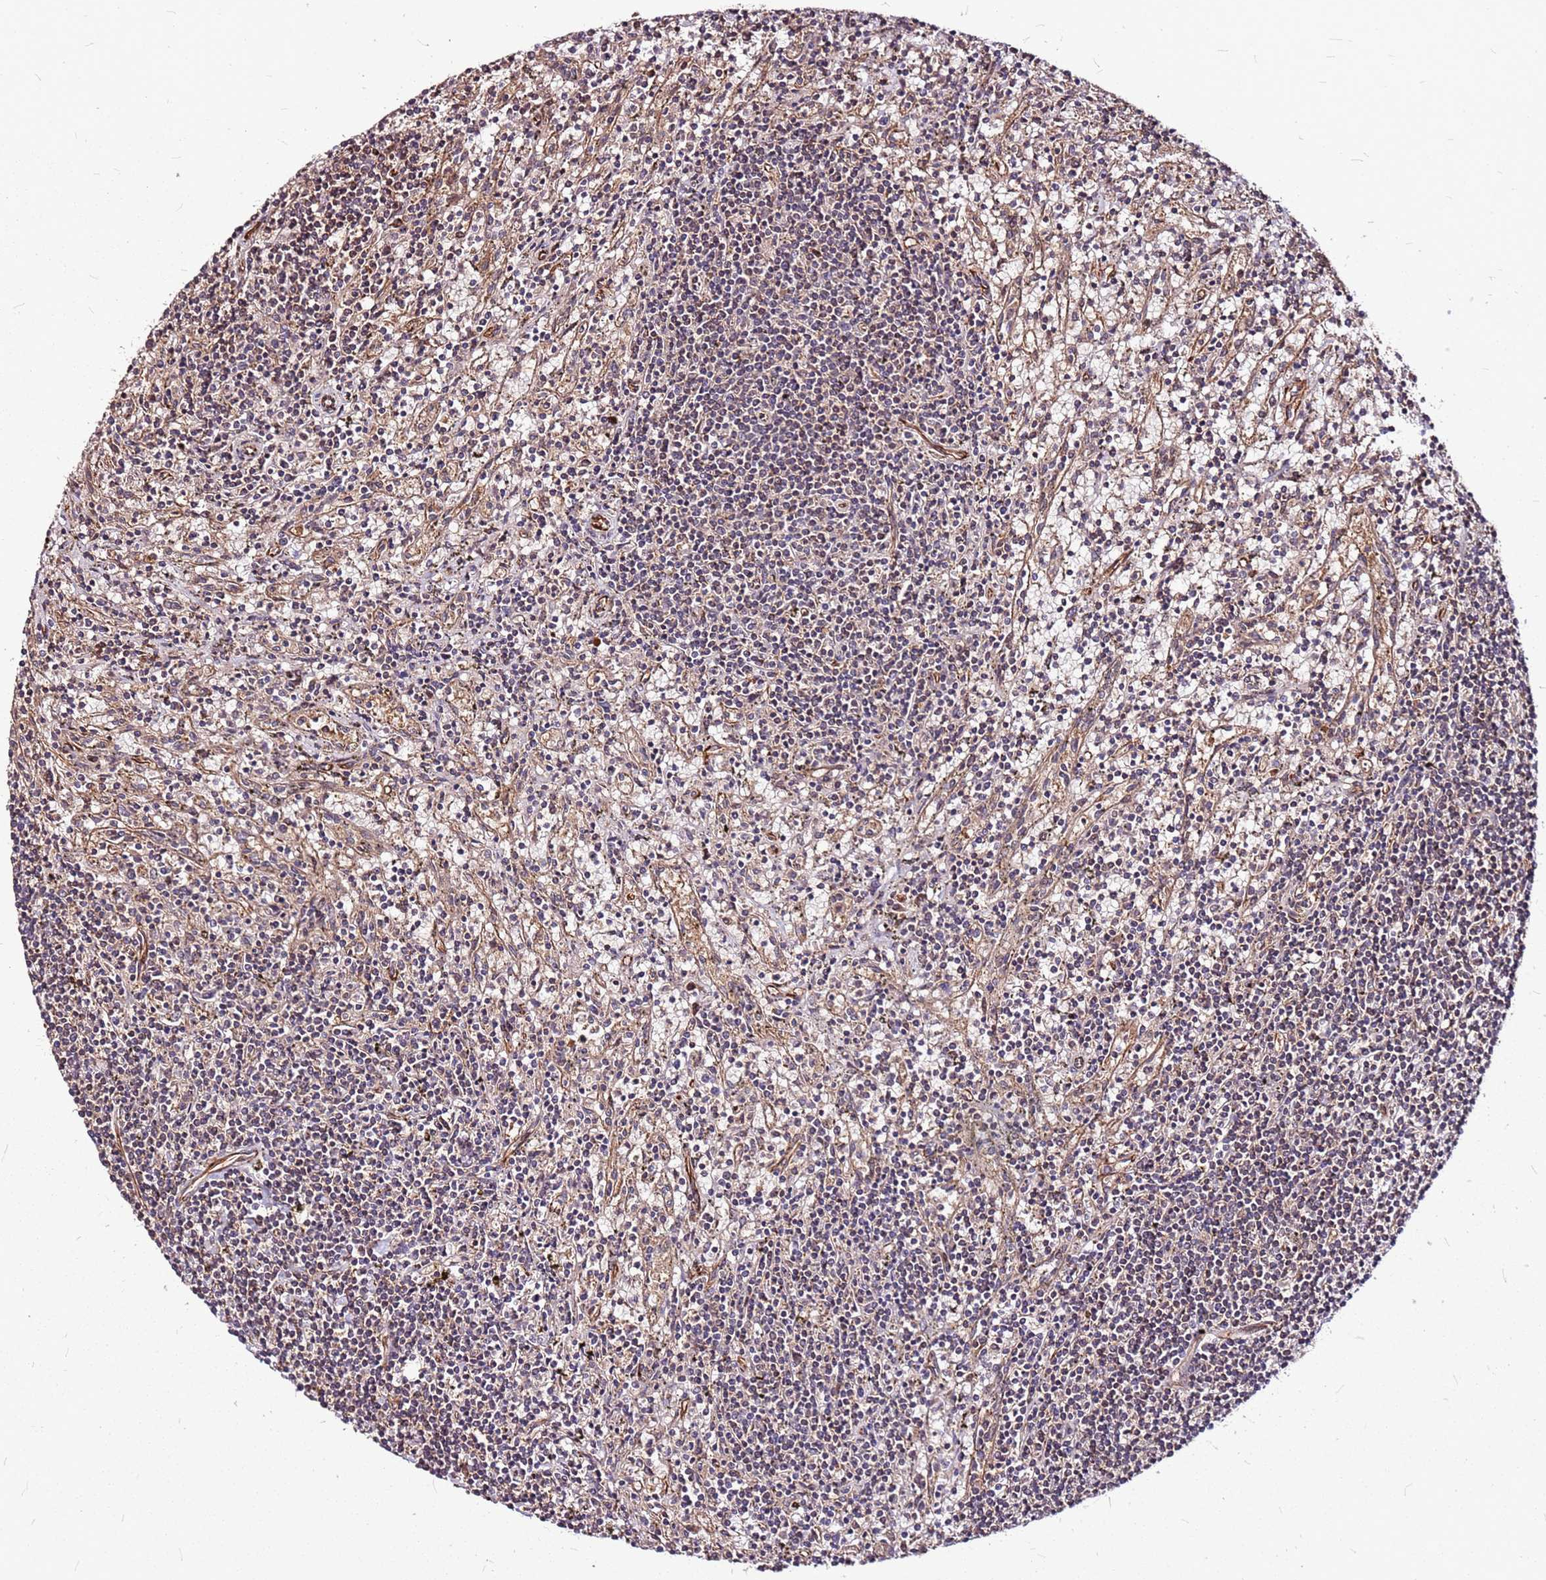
{"staining": {"intensity": "negative", "quantity": "none", "location": "none"}, "tissue": "lymphoma", "cell_type": "Tumor cells", "image_type": "cancer", "snomed": [{"axis": "morphology", "description": "Malignant lymphoma, non-Hodgkin's type, Low grade"}, {"axis": "topography", "description": "Spleen"}], "caption": "Tumor cells show no significant positivity in lymphoma.", "gene": "LYPLAL1", "patient": {"sex": "male", "age": 76}}